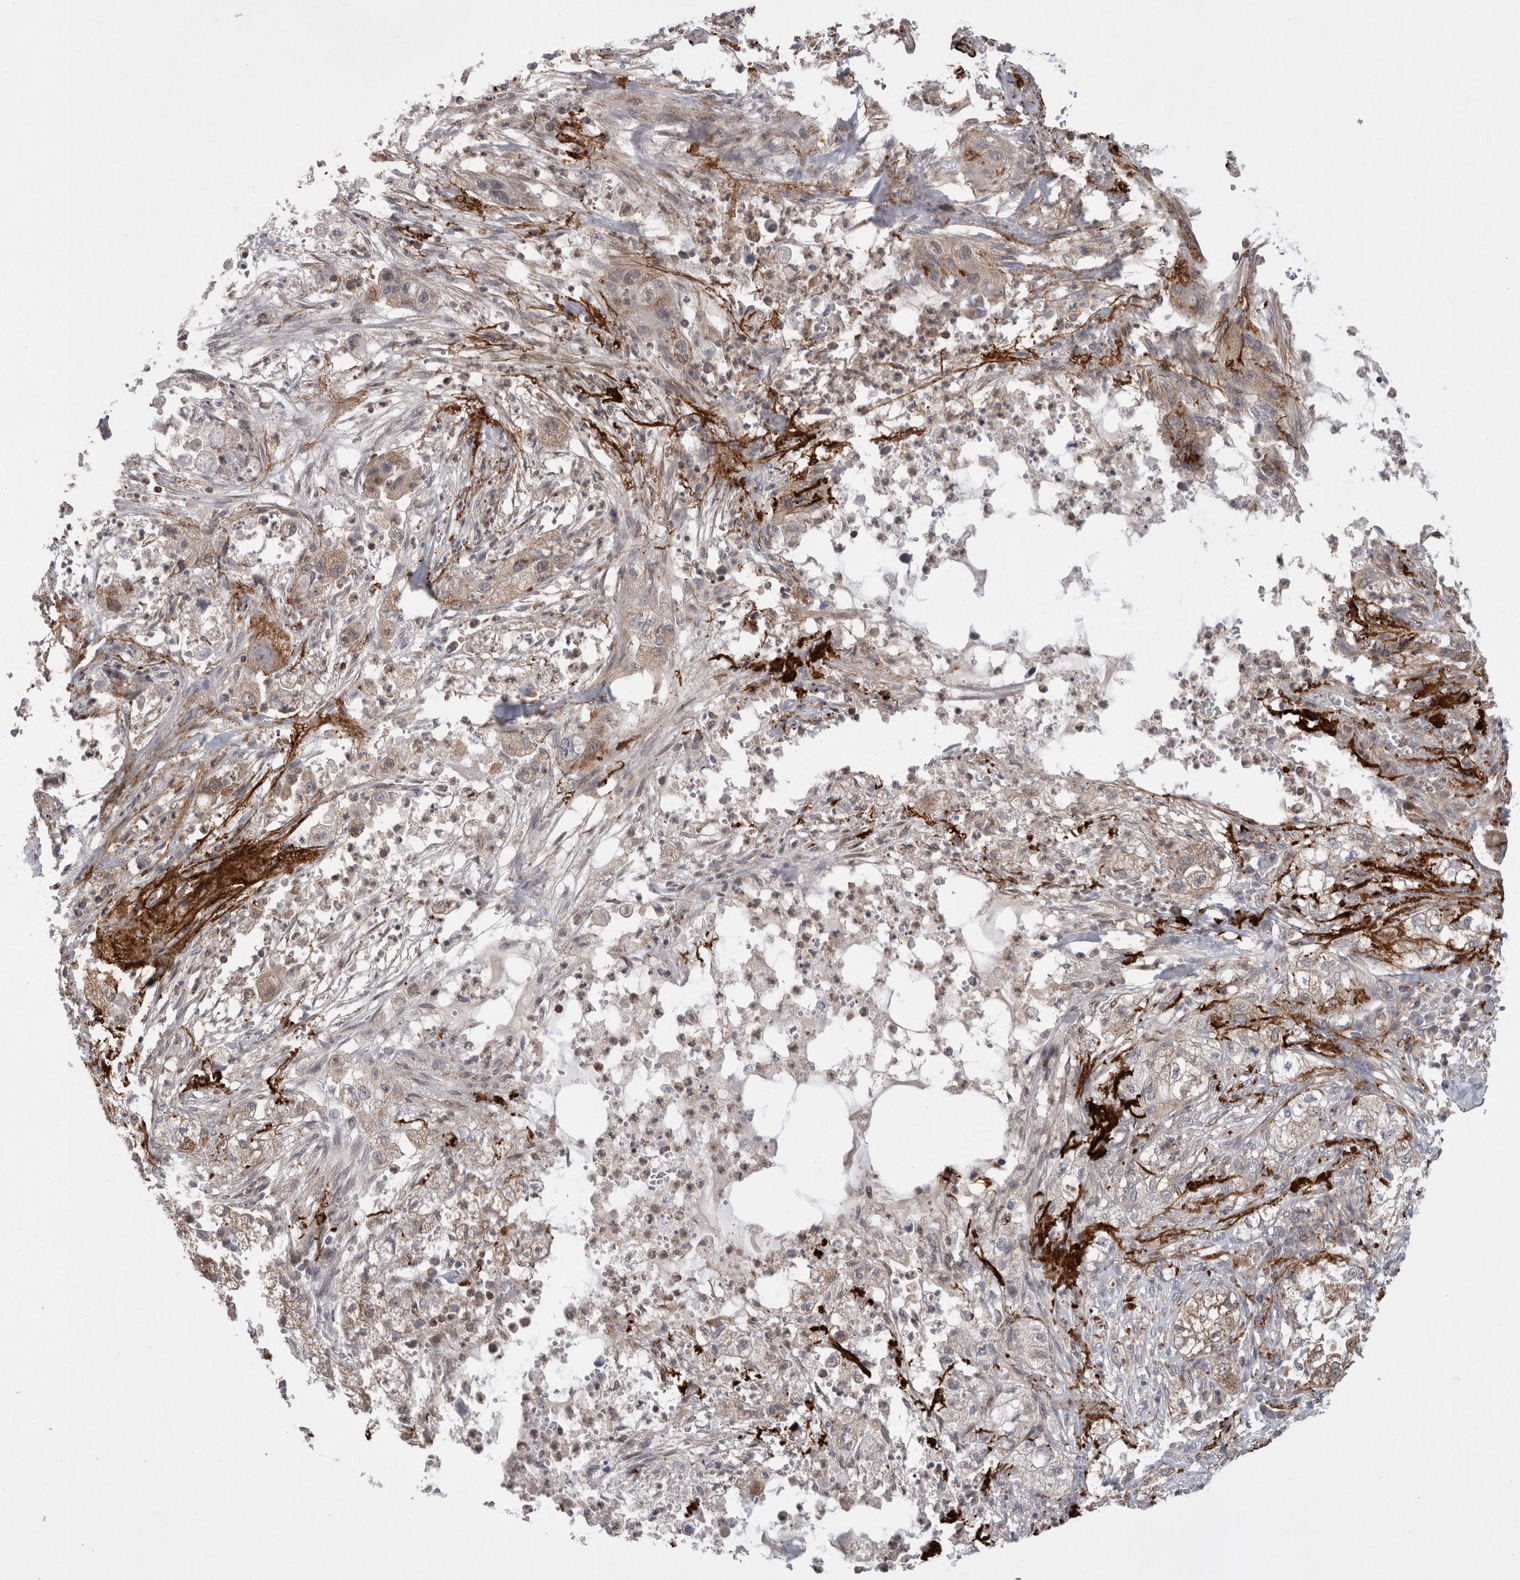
{"staining": {"intensity": "weak", "quantity": ">75%", "location": "cytoplasmic/membranous"}, "tissue": "pancreatic cancer", "cell_type": "Tumor cells", "image_type": "cancer", "snomed": [{"axis": "morphology", "description": "Adenocarcinoma, NOS"}, {"axis": "topography", "description": "Pancreas"}], "caption": "Weak cytoplasmic/membranous protein staining is seen in approximately >75% of tumor cells in pancreatic cancer (adenocarcinoma).", "gene": "DARS2", "patient": {"sex": "female", "age": 78}}